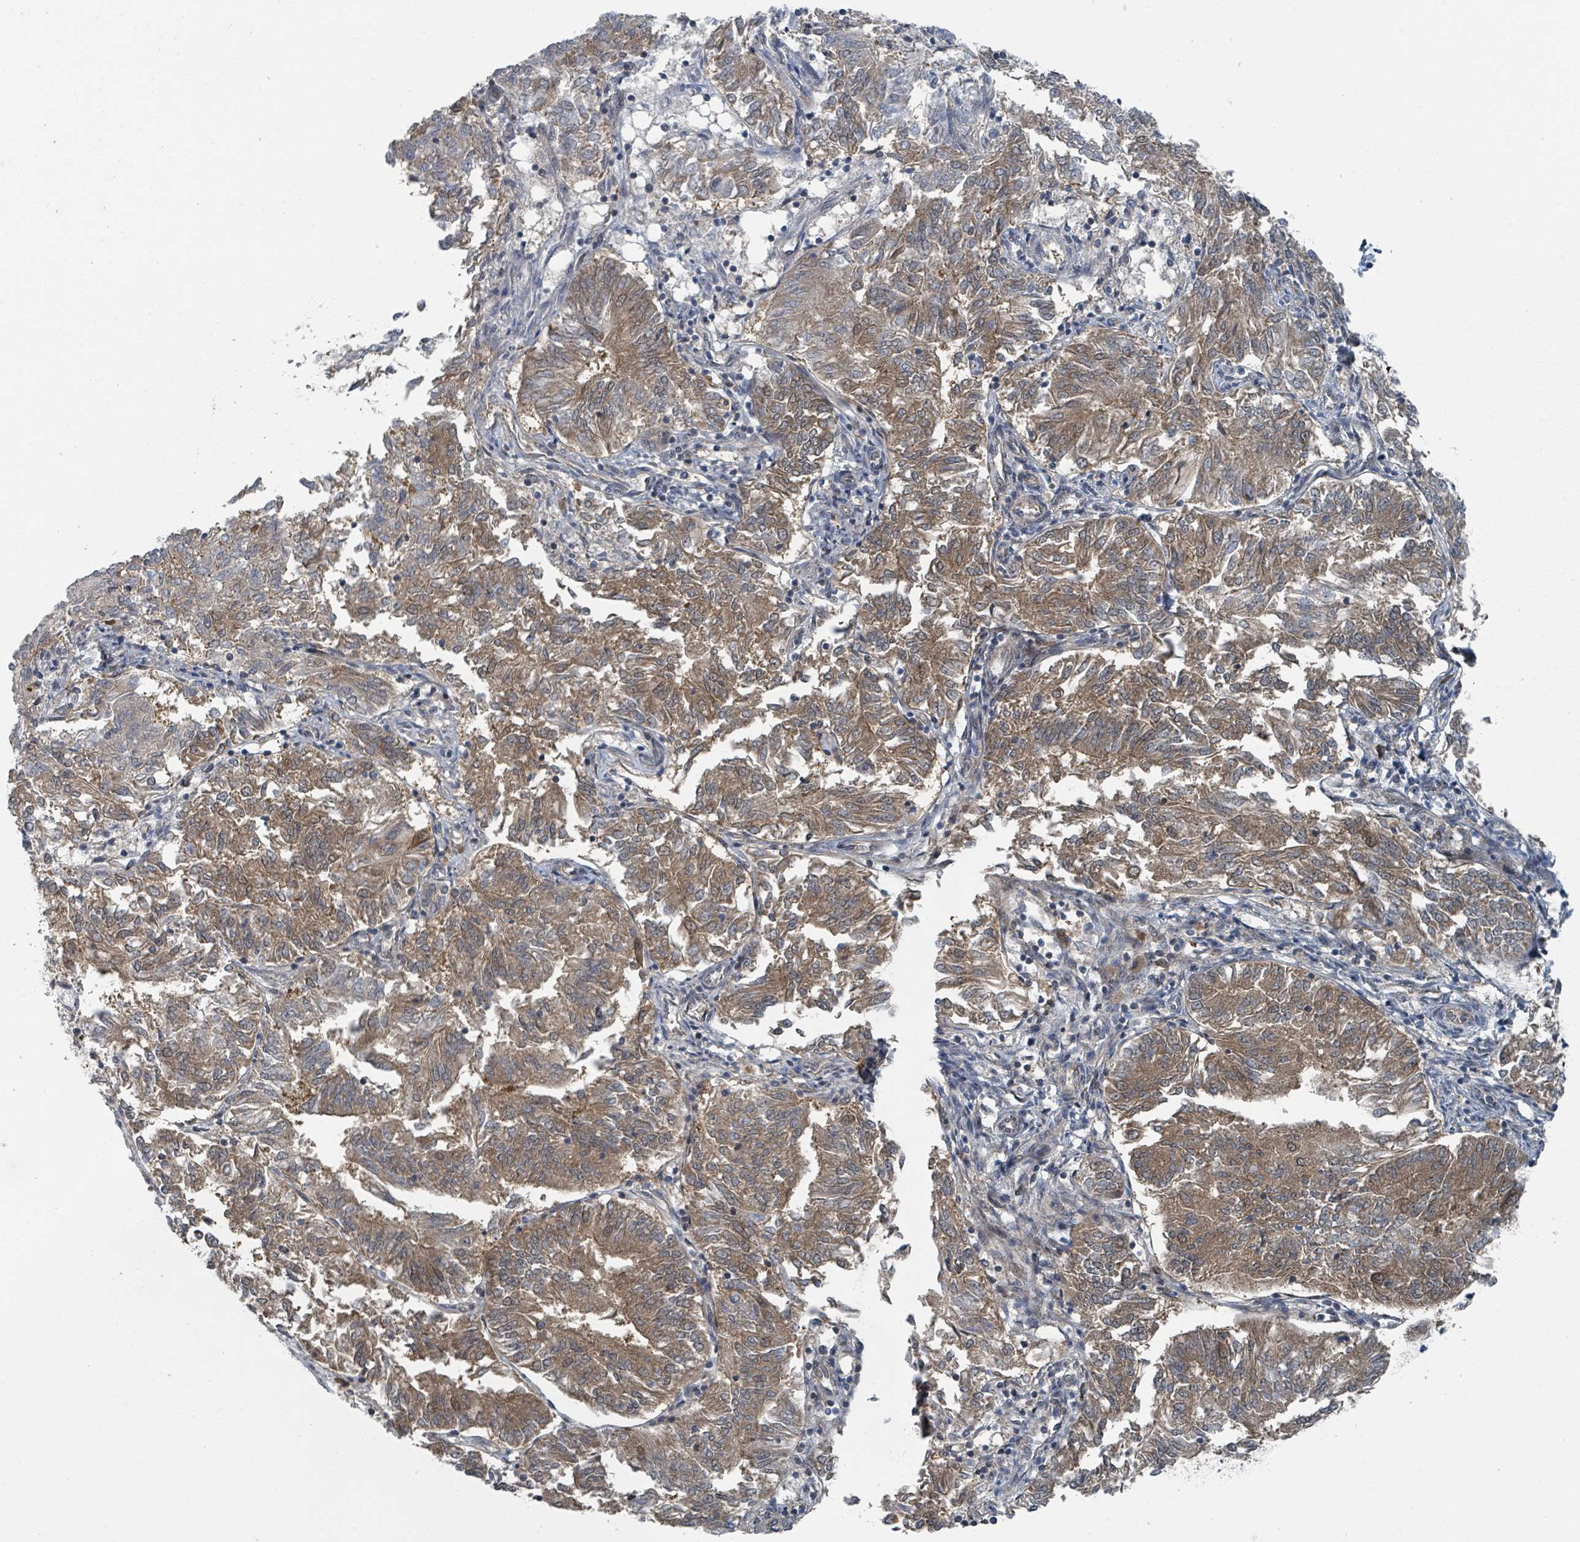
{"staining": {"intensity": "moderate", "quantity": "25%-75%", "location": "cytoplasmic/membranous"}, "tissue": "endometrial cancer", "cell_type": "Tumor cells", "image_type": "cancer", "snomed": [{"axis": "morphology", "description": "Adenocarcinoma, NOS"}, {"axis": "topography", "description": "Endometrium"}], "caption": "Immunohistochemistry (IHC) (DAB) staining of human endometrial cancer (adenocarcinoma) demonstrates moderate cytoplasmic/membranous protein staining in approximately 25%-75% of tumor cells.", "gene": "GOLGA7", "patient": {"sex": "female", "age": 58}}